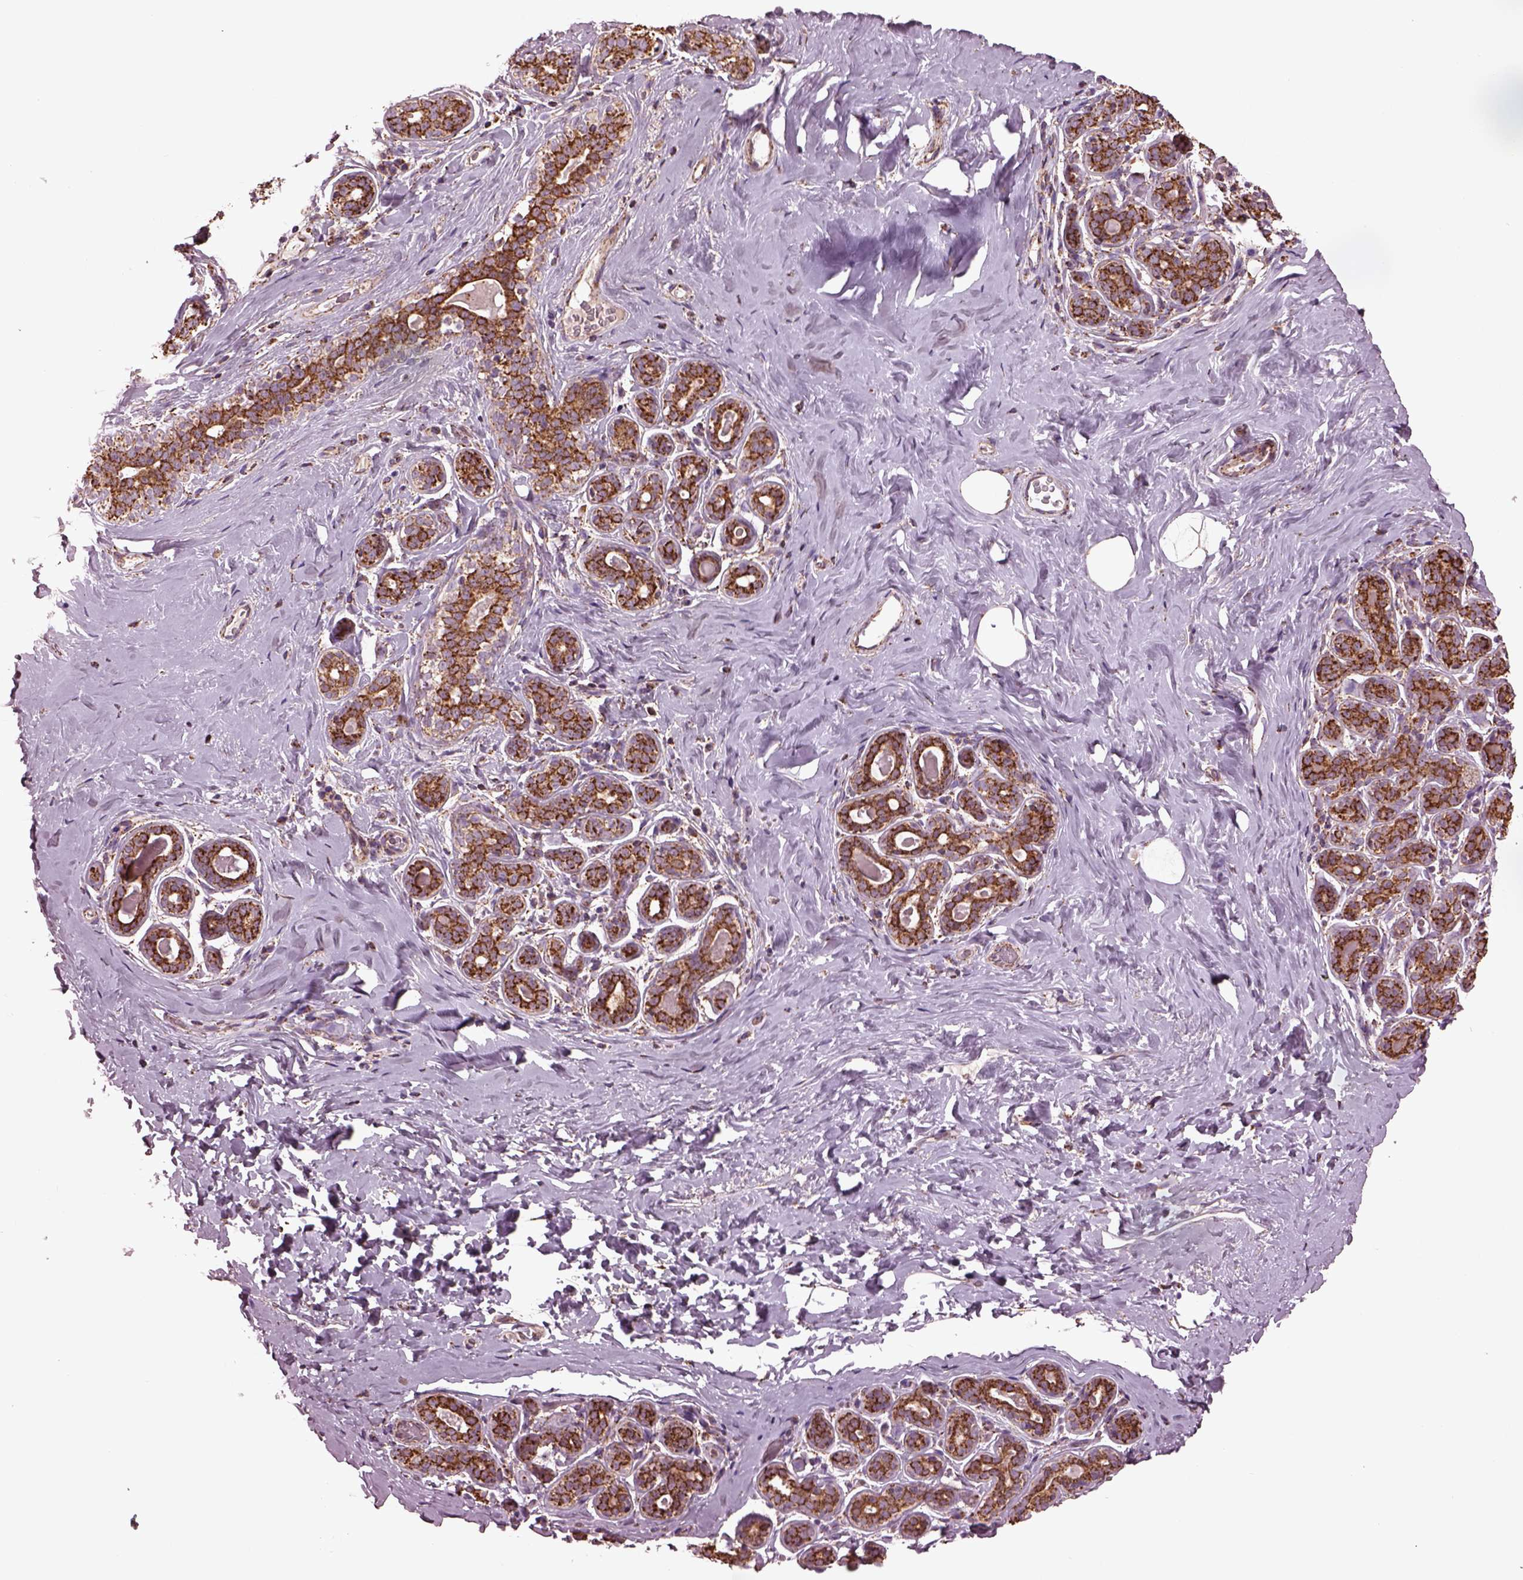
{"staining": {"intensity": "moderate", "quantity": ">75%", "location": "cytoplasmic/membranous"}, "tissue": "breast", "cell_type": "Adipocytes", "image_type": "normal", "snomed": [{"axis": "morphology", "description": "Normal tissue, NOS"}, {"axis": "topography", "description": "Skin"}, {"axis": "topography", "description": "Breast"}], "caption": "Approximately >75% of adipocytes in benign human breast reveal moderate cytoplasmic/membranous protein expression as visualized by brown immunohistochemical staining.", "gene": "TMEM254", "patient": {"sex": "female", "age": 43}}